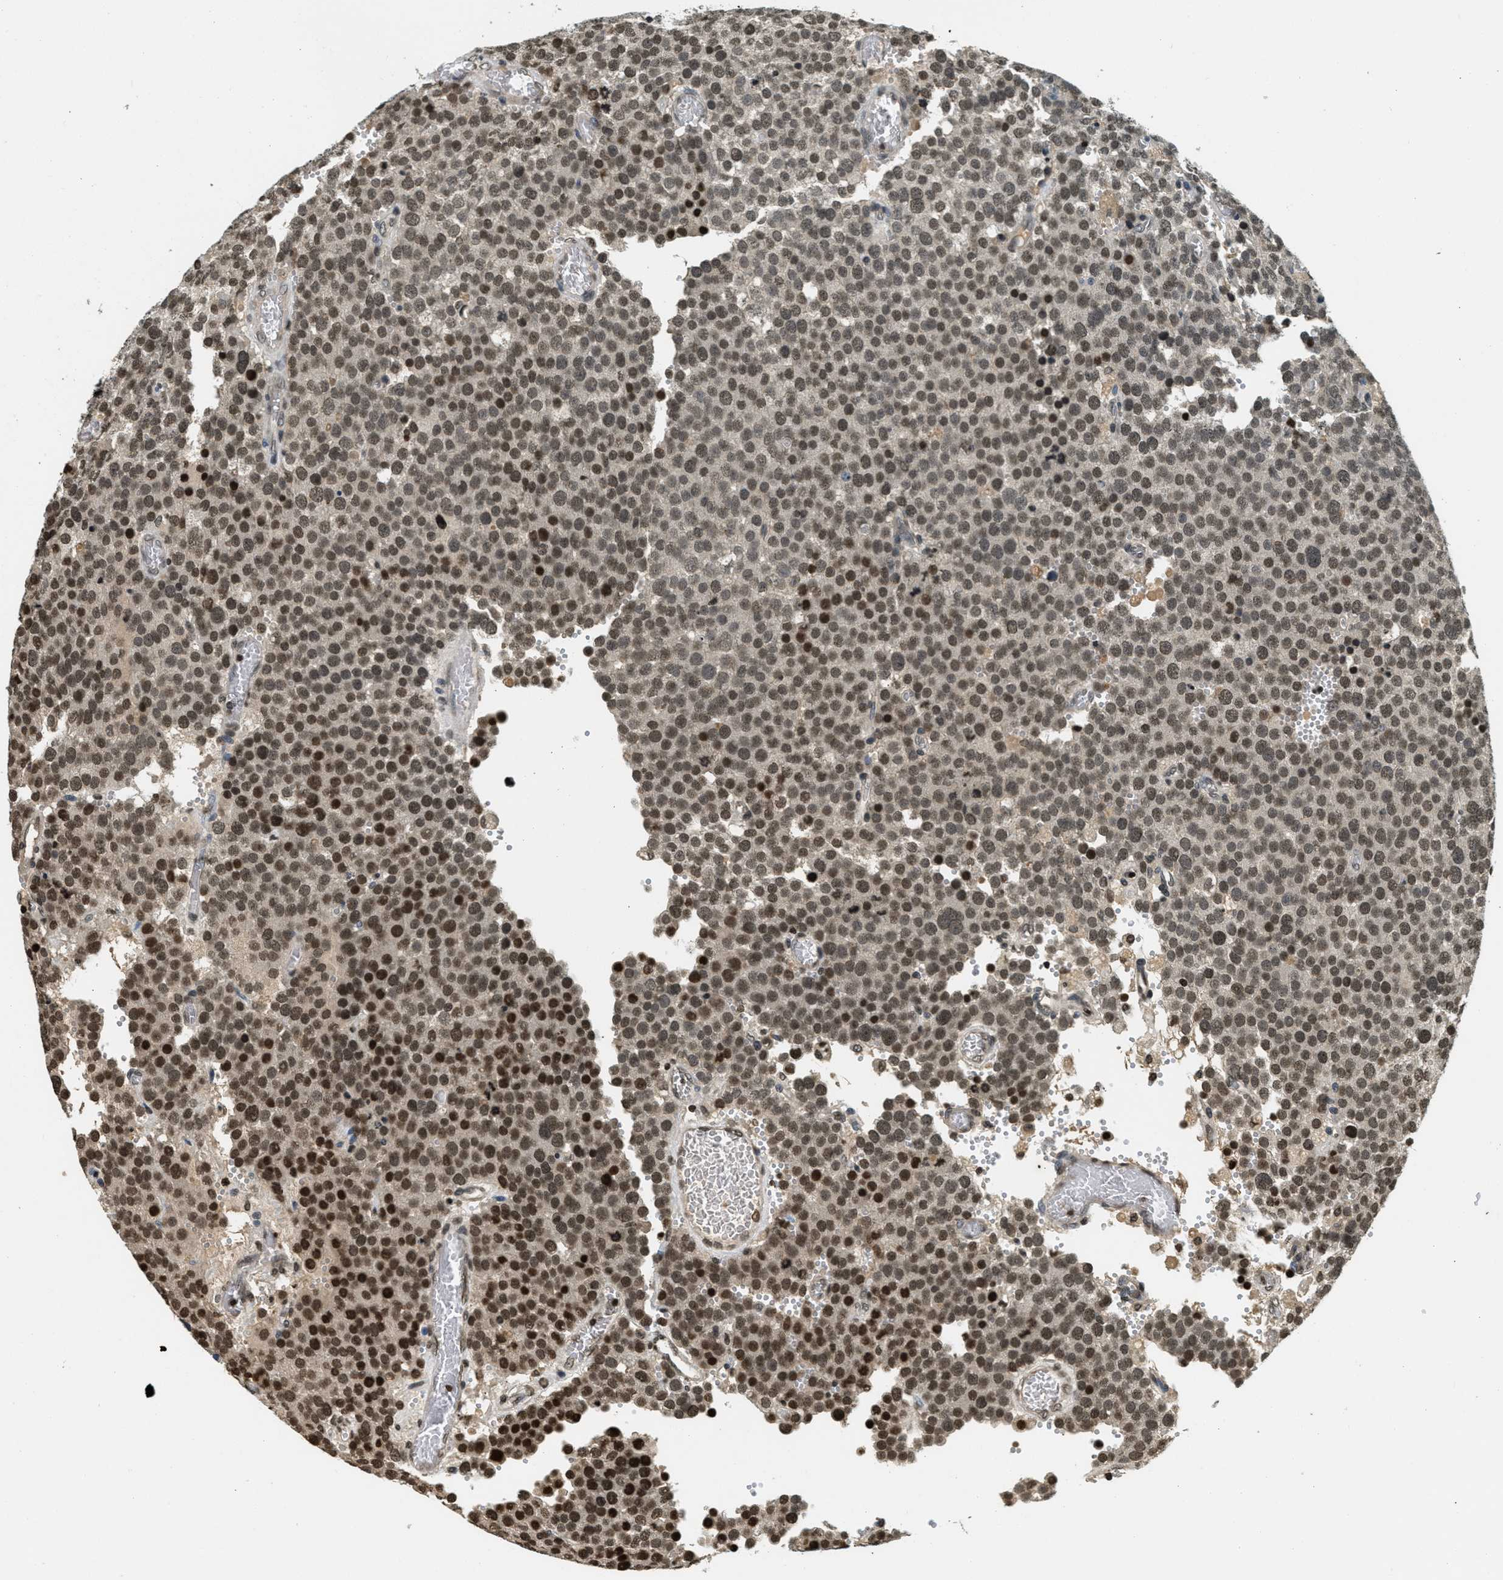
{"staining": {"intensity": "moderate", "quantity": ">75%", "location": "nuclear"}, "tissue": "testis cancer", "cell_type": "Tumor cells", "image_type": "cancer", "snomed": [{"axis": "morphology", "description": "Normal tissue, NOS"}, {"axis": "morphology", "description": "Seminoma, NOS"}, {"axis": "topography", "description": "Testis"}], "caption": "An image of human testis seminoma stained for a protein shows moderate nuclear brown staining in tumor cells.", "gene": "LDB2", "patient": {"sex": "male", "age": 71}}